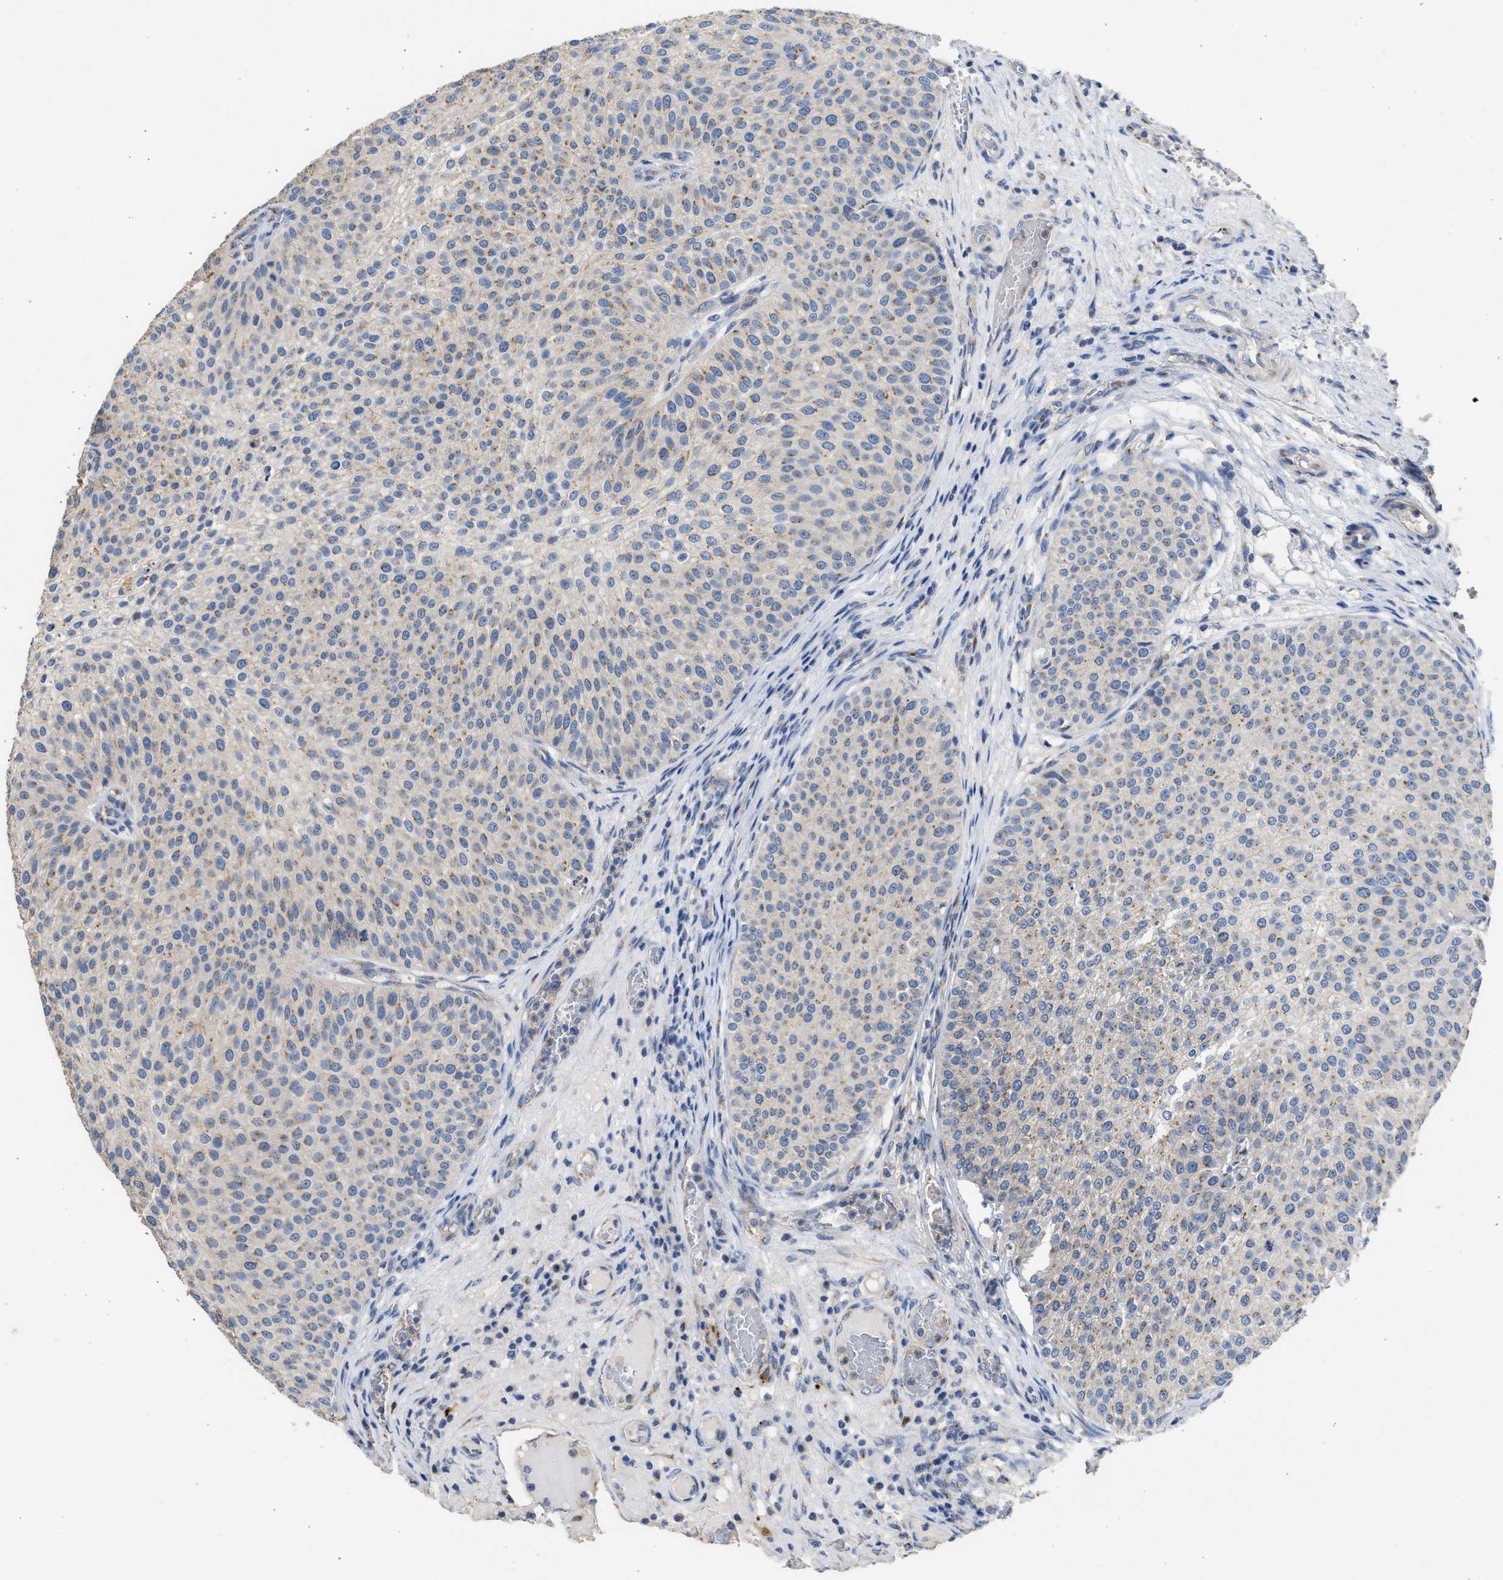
{"staining": {"intensity": "weak", "quantity": "25%-75%", "location": "cytoplasmic/membranous"}, "tissue": "urothelial cancer", "cell_type": "Tumor cells", "image_type": "cancer", "snomed": [{"axis": "morphology", "description": "Urothelial carcinoma, Low grade"}, {"axis": "topography", "description": "Smooth muscle"}, {"axis": "topography", "description": "Urinary bladder"}], "caption": "Urothelial carcinoma (low-grade) was stained to show a protein in brown. There is low levels of weak cytoplasmic/membranous positivity in approximately 25%-75% of tumor cells. (Brightfield microscopy of DAB IHC at high magnification).", "gene": "IPO8", "patient": {"sex": "male", "age": 60}}